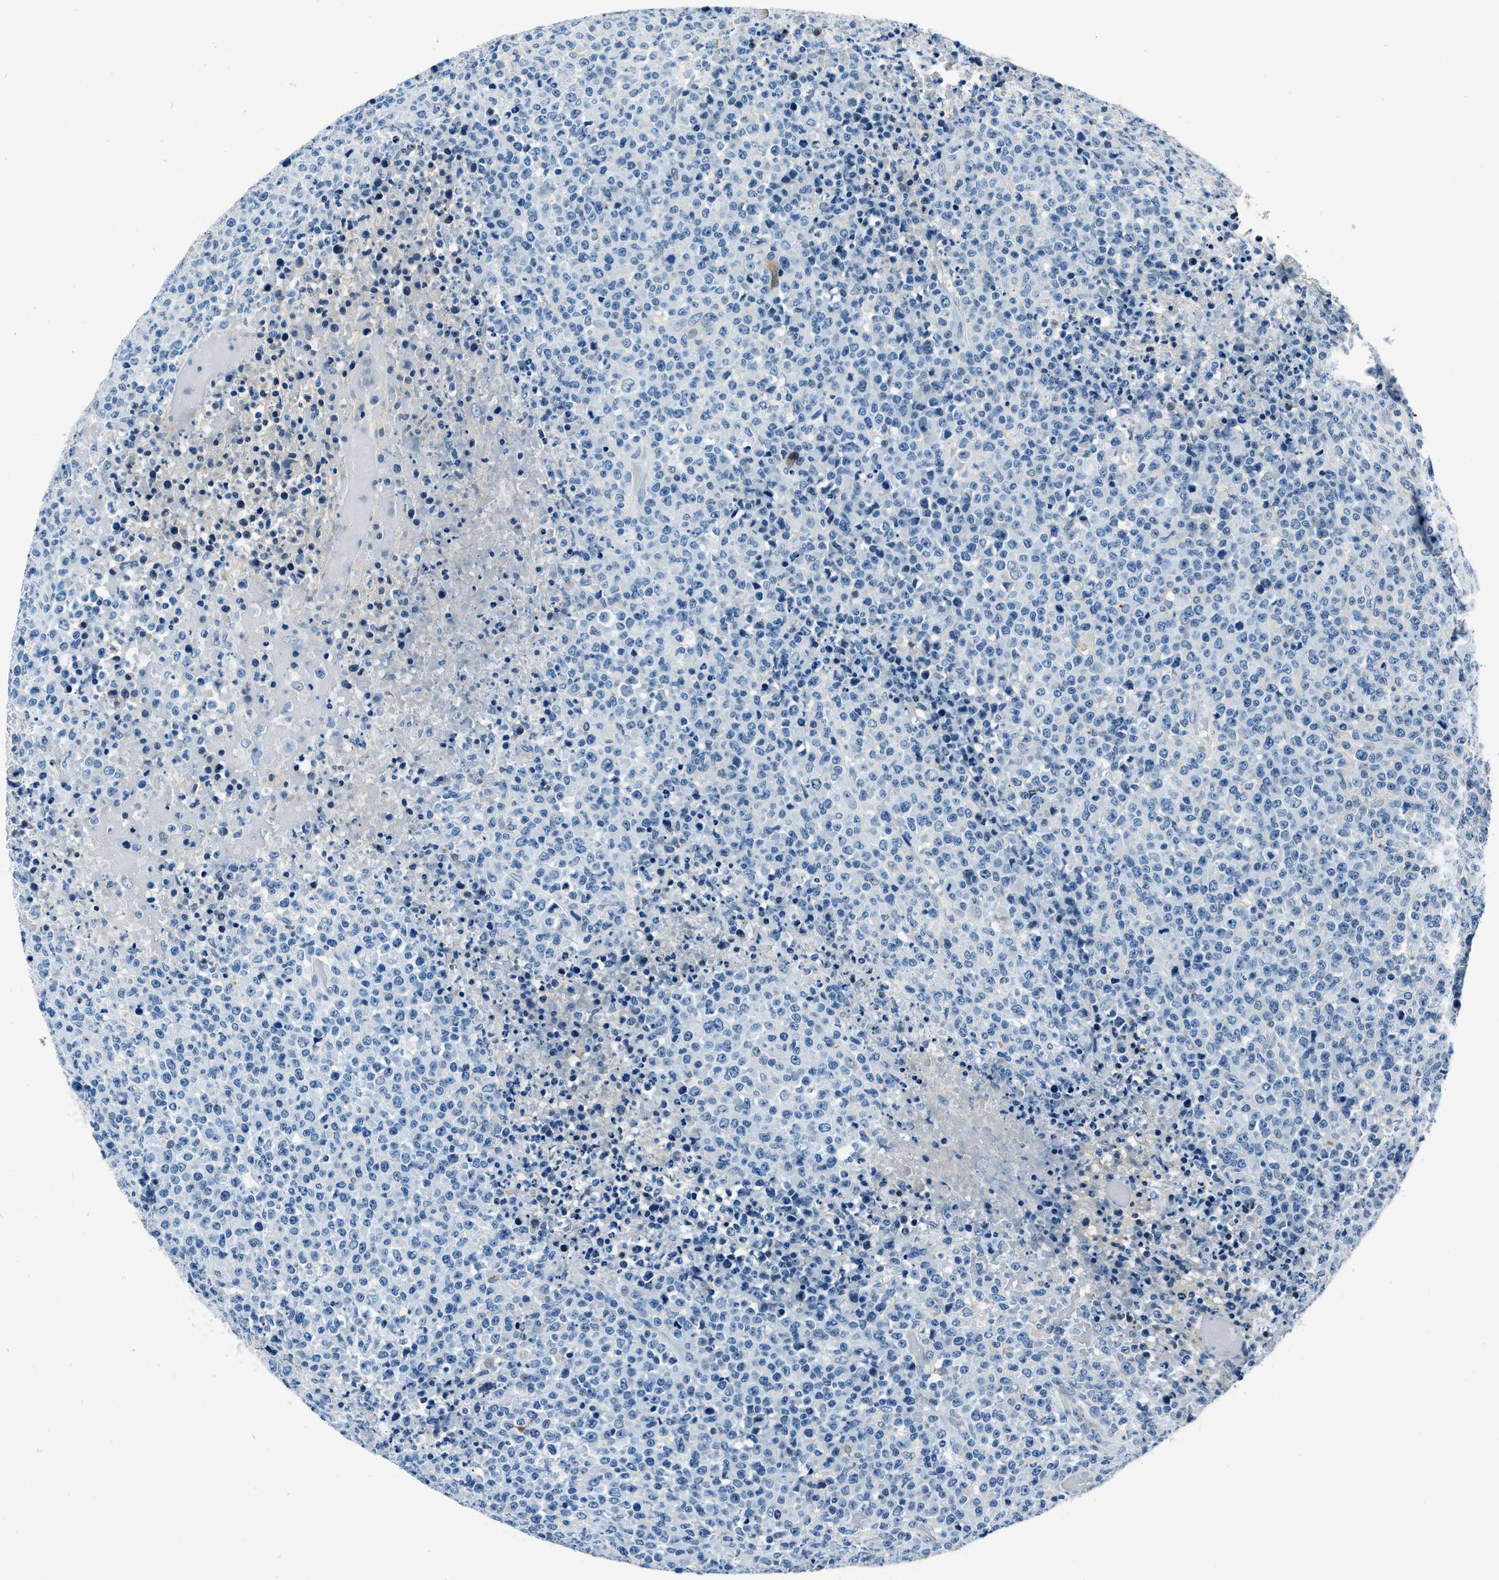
{"staining": {"intensity": "negative", "quantity": "none", "location": "none"}, "tissue": "lymphoma", "cell_type": "Tumor cells", "image_type": "cancer", "snomed": [{"axis": "morphology", "description": "Malignant lymphoma, non-Hodgkin's type, High grade"}, {"axis": "topography", "description": "Lymph node"}], "caption": "Lymphoma stained for a protein using immunohistochemistry (IHC) reveals no staining tumor cells.", "gene": "PTPDC1", "patient": {"sex": "male", "age": 13}}